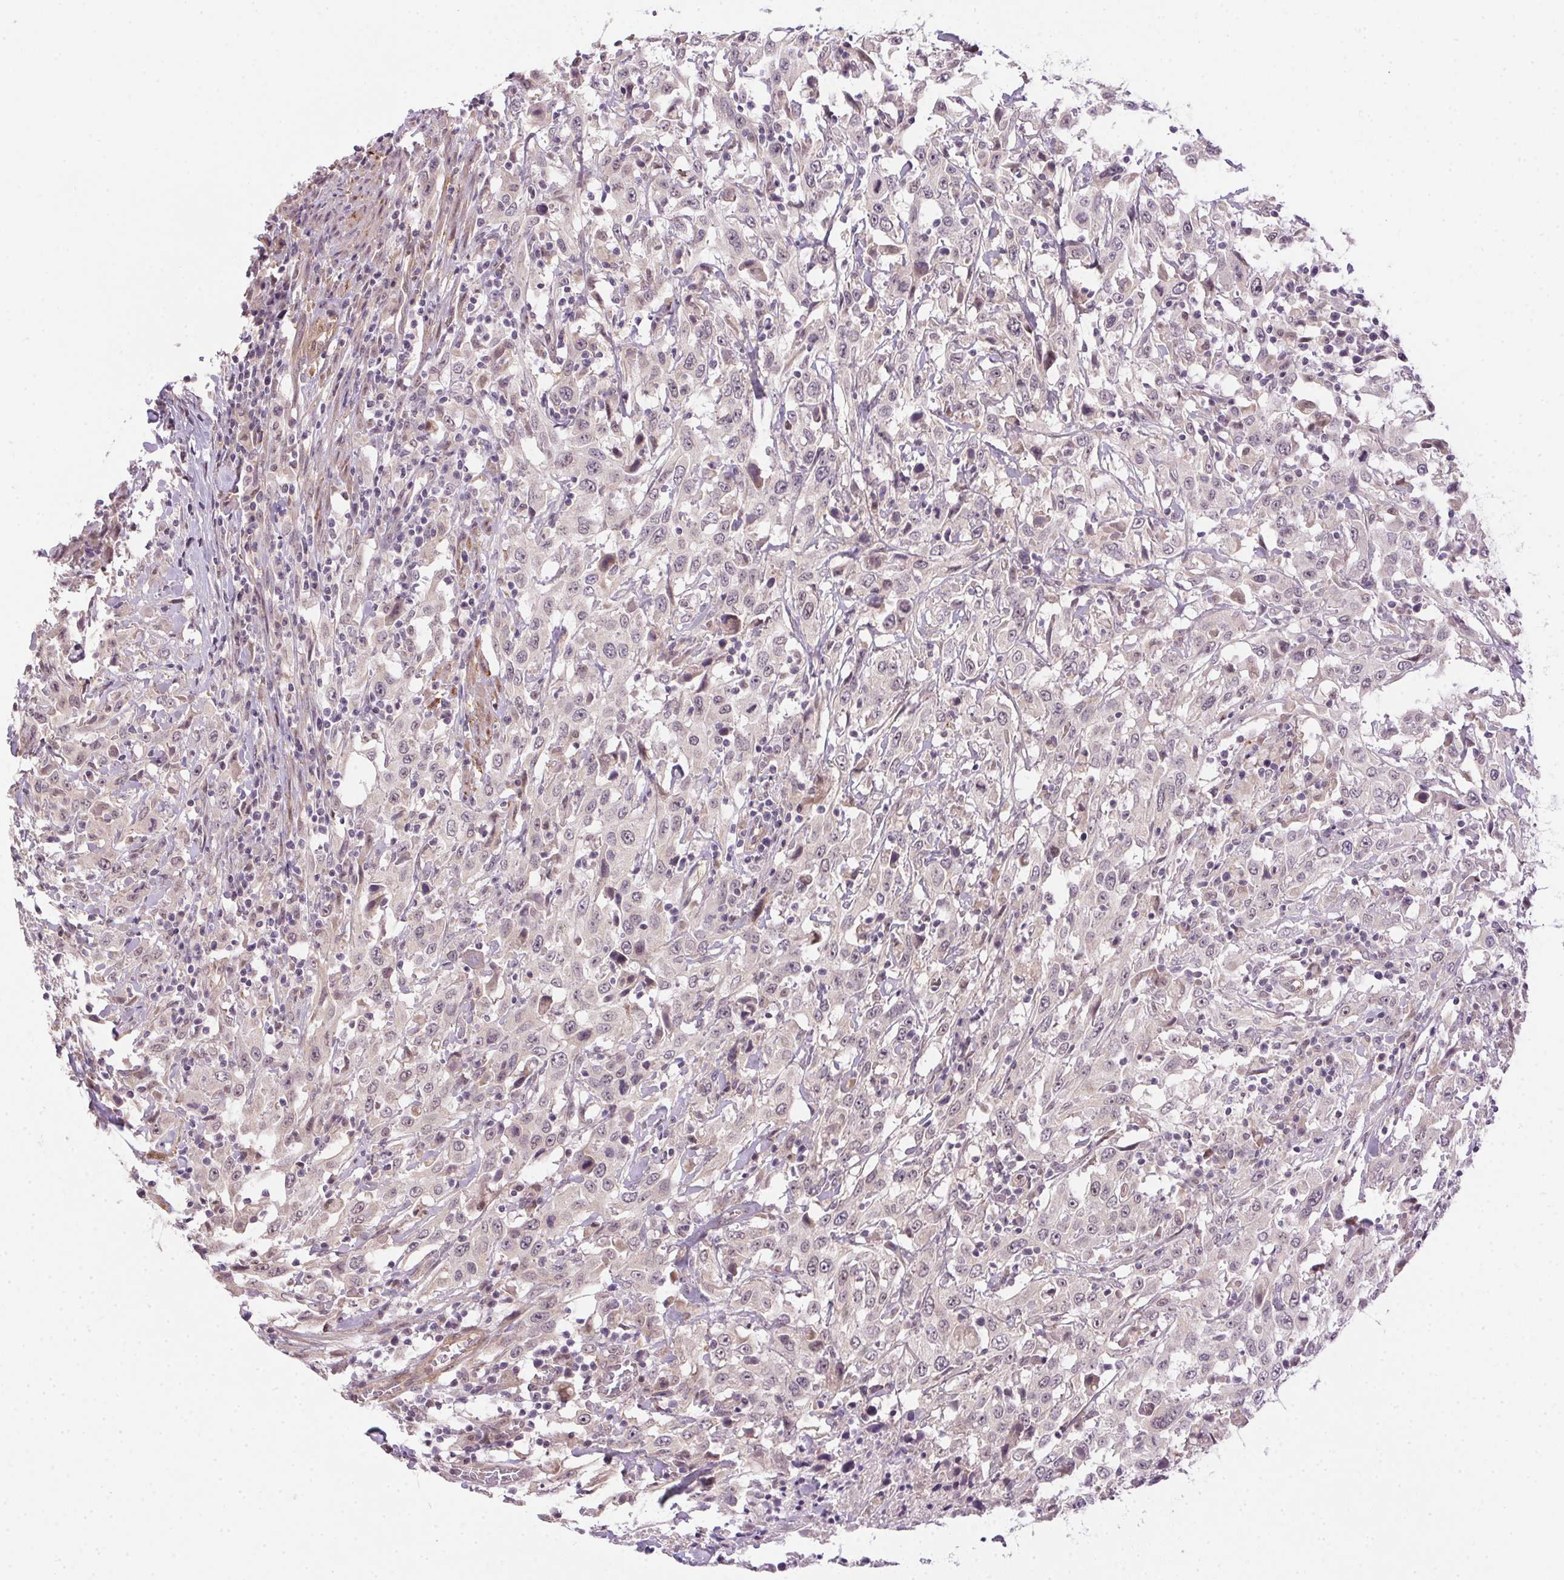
{"staining": {"intensity": "negative", "quantity": "none", "location": "none"}, "tissue": "urothelial cancer", "cell_type": "Tumor cells", "image_type": "cancer", "snomed": [{"axis": "morphology", "description": "Urothelial carcinoma, High grade"}, {"axis": "topography", "description": "Urinary bladder"}], "caption": "IHC image of neoplastic tissue: urothelial cancer stained with DAB shows no significant protein staining in tumor cells. (DAB (3,3'-diaminobenzidine) immunohistochemistry, high magnification).", "gene": "CFAP92", "patient": {"sex": "male", "age": 61}}